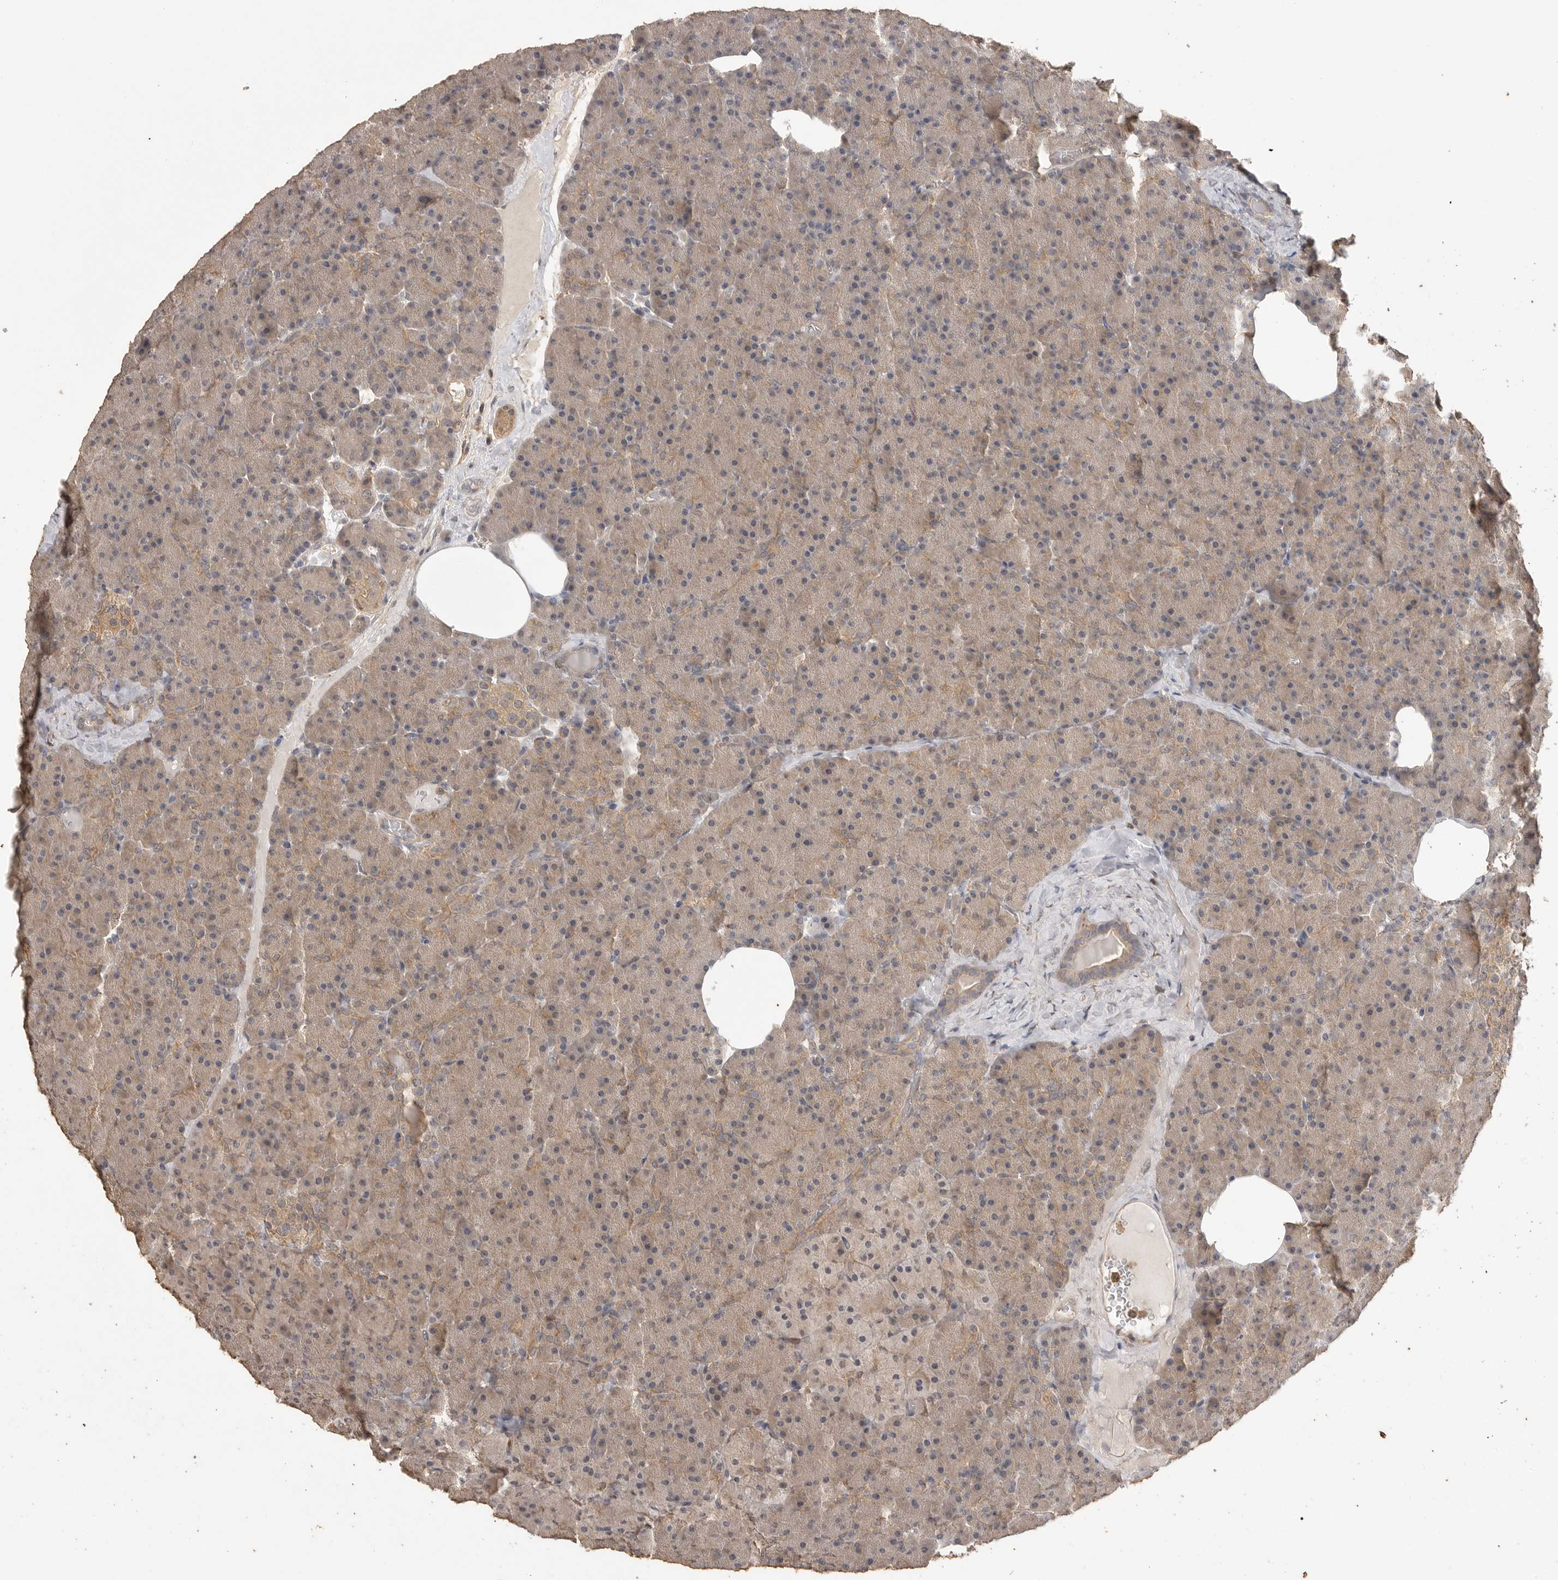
{"staining": {"intensity": "weak", "quantity": ">75%", "location": "cytoplasmic/membranous"}, "tissue": "pancreas", "cell_type": "Exocrine glandular cells", "image_type": "normal", "snomed": [{"axis": "morphology", "description": "Normal tissue, NOS"}, {"axis": "morphology", "description": "Carcinoid, malignant, NOS"}, {"axis": "topography", "description": "Pancreas"}], "caption": "A photomicrograph of pancreas stained for a protein exhibits weak cytoplasmic/membranous brown staining in exocrine glandular cells.", "gene": "MAP2K1", "patient": {"sex": "female", "age": 35}}